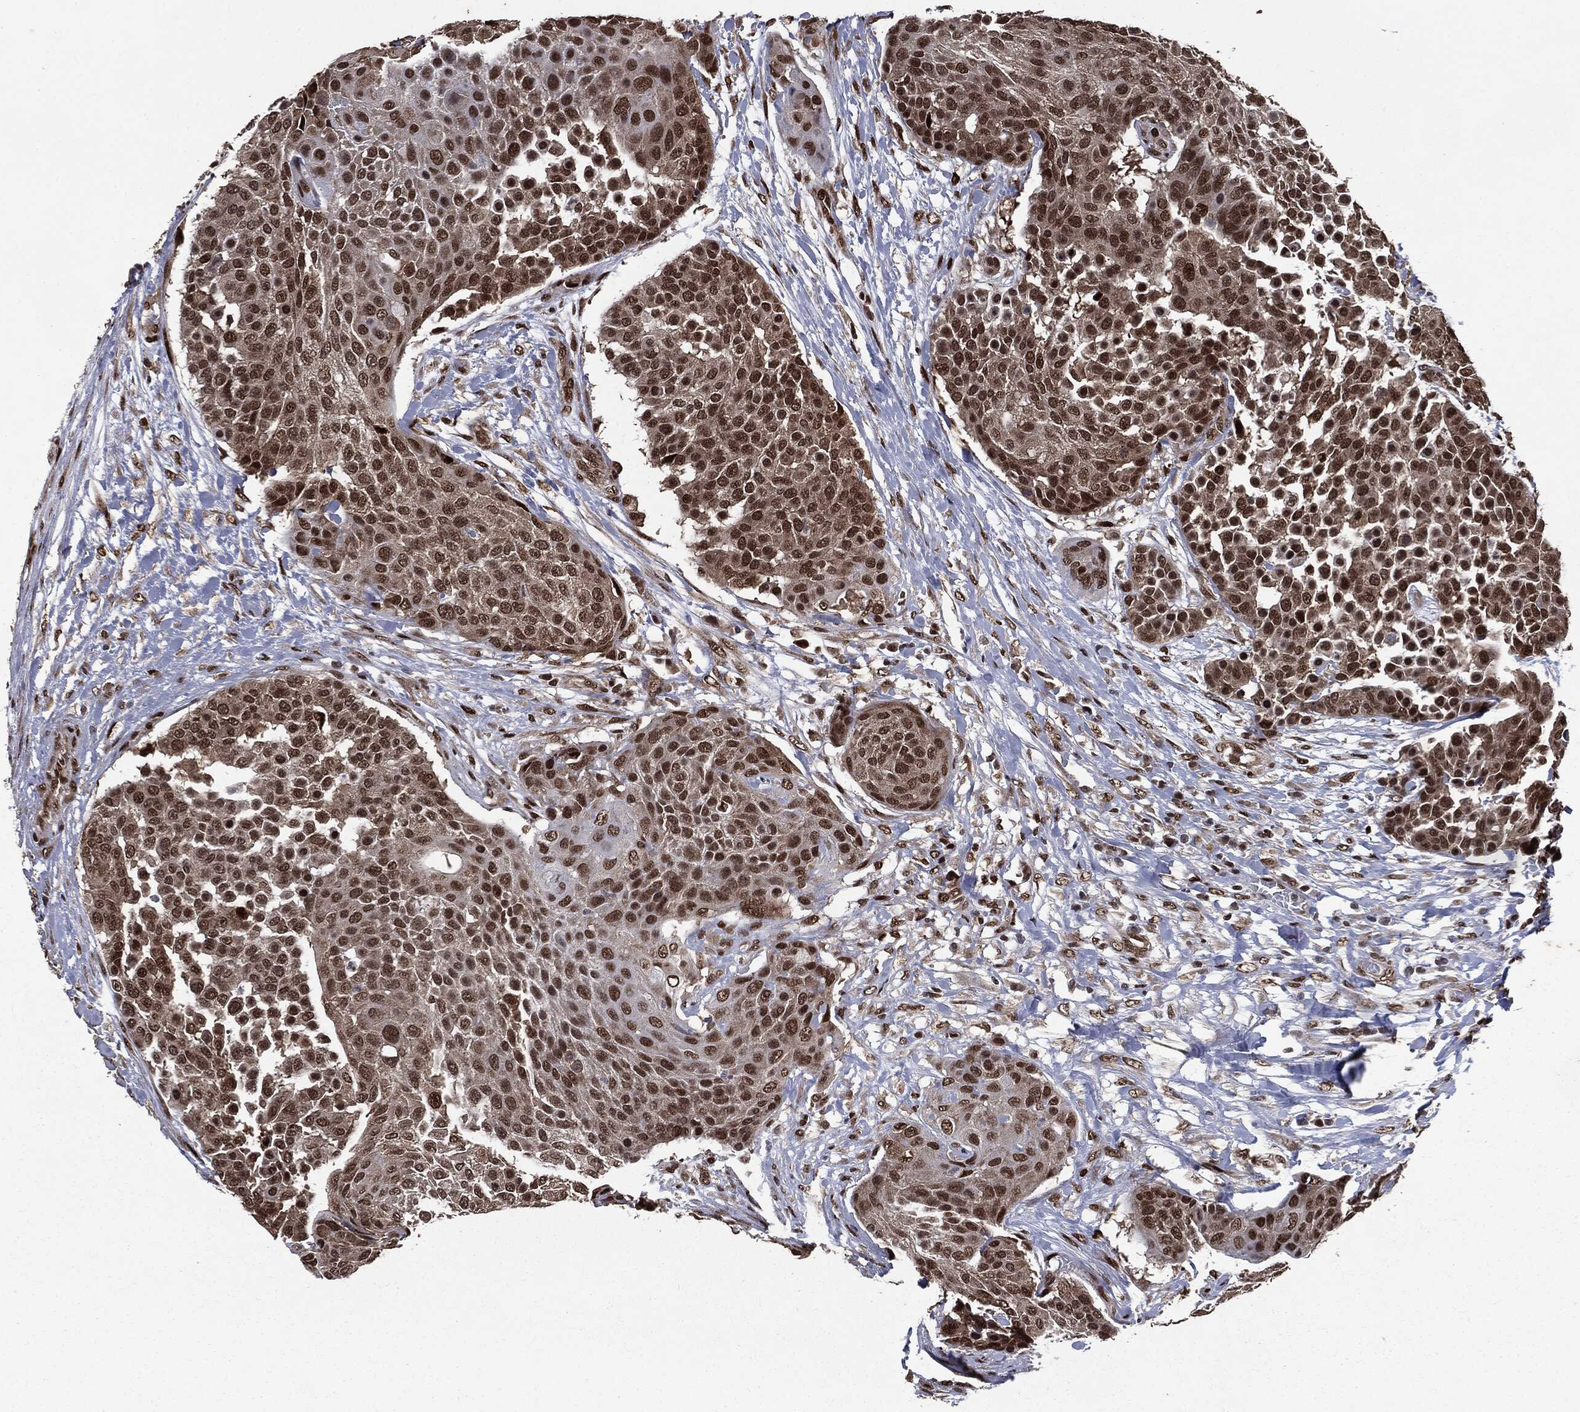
{"staining": {"intensity": "strong", "quantity": ">75%", "location": "nuclear"}, "tissue": "urothelial cancer", "cell_type": "Tumor cells", "image_type": "cancer", "snomed": [{"axis": "morphology", "description": "Urothelial carcinoma, High grade"}, {"axis": "topography", "description": "Urinary bladder"}], "caption": "Tumor cells demonstrate high levels of strong nuclear staining in about >75% of cells in human high-grade urothelial carcinoma.", "gene": "DVL2", "patient": {"sex": "female", "age": 63}}